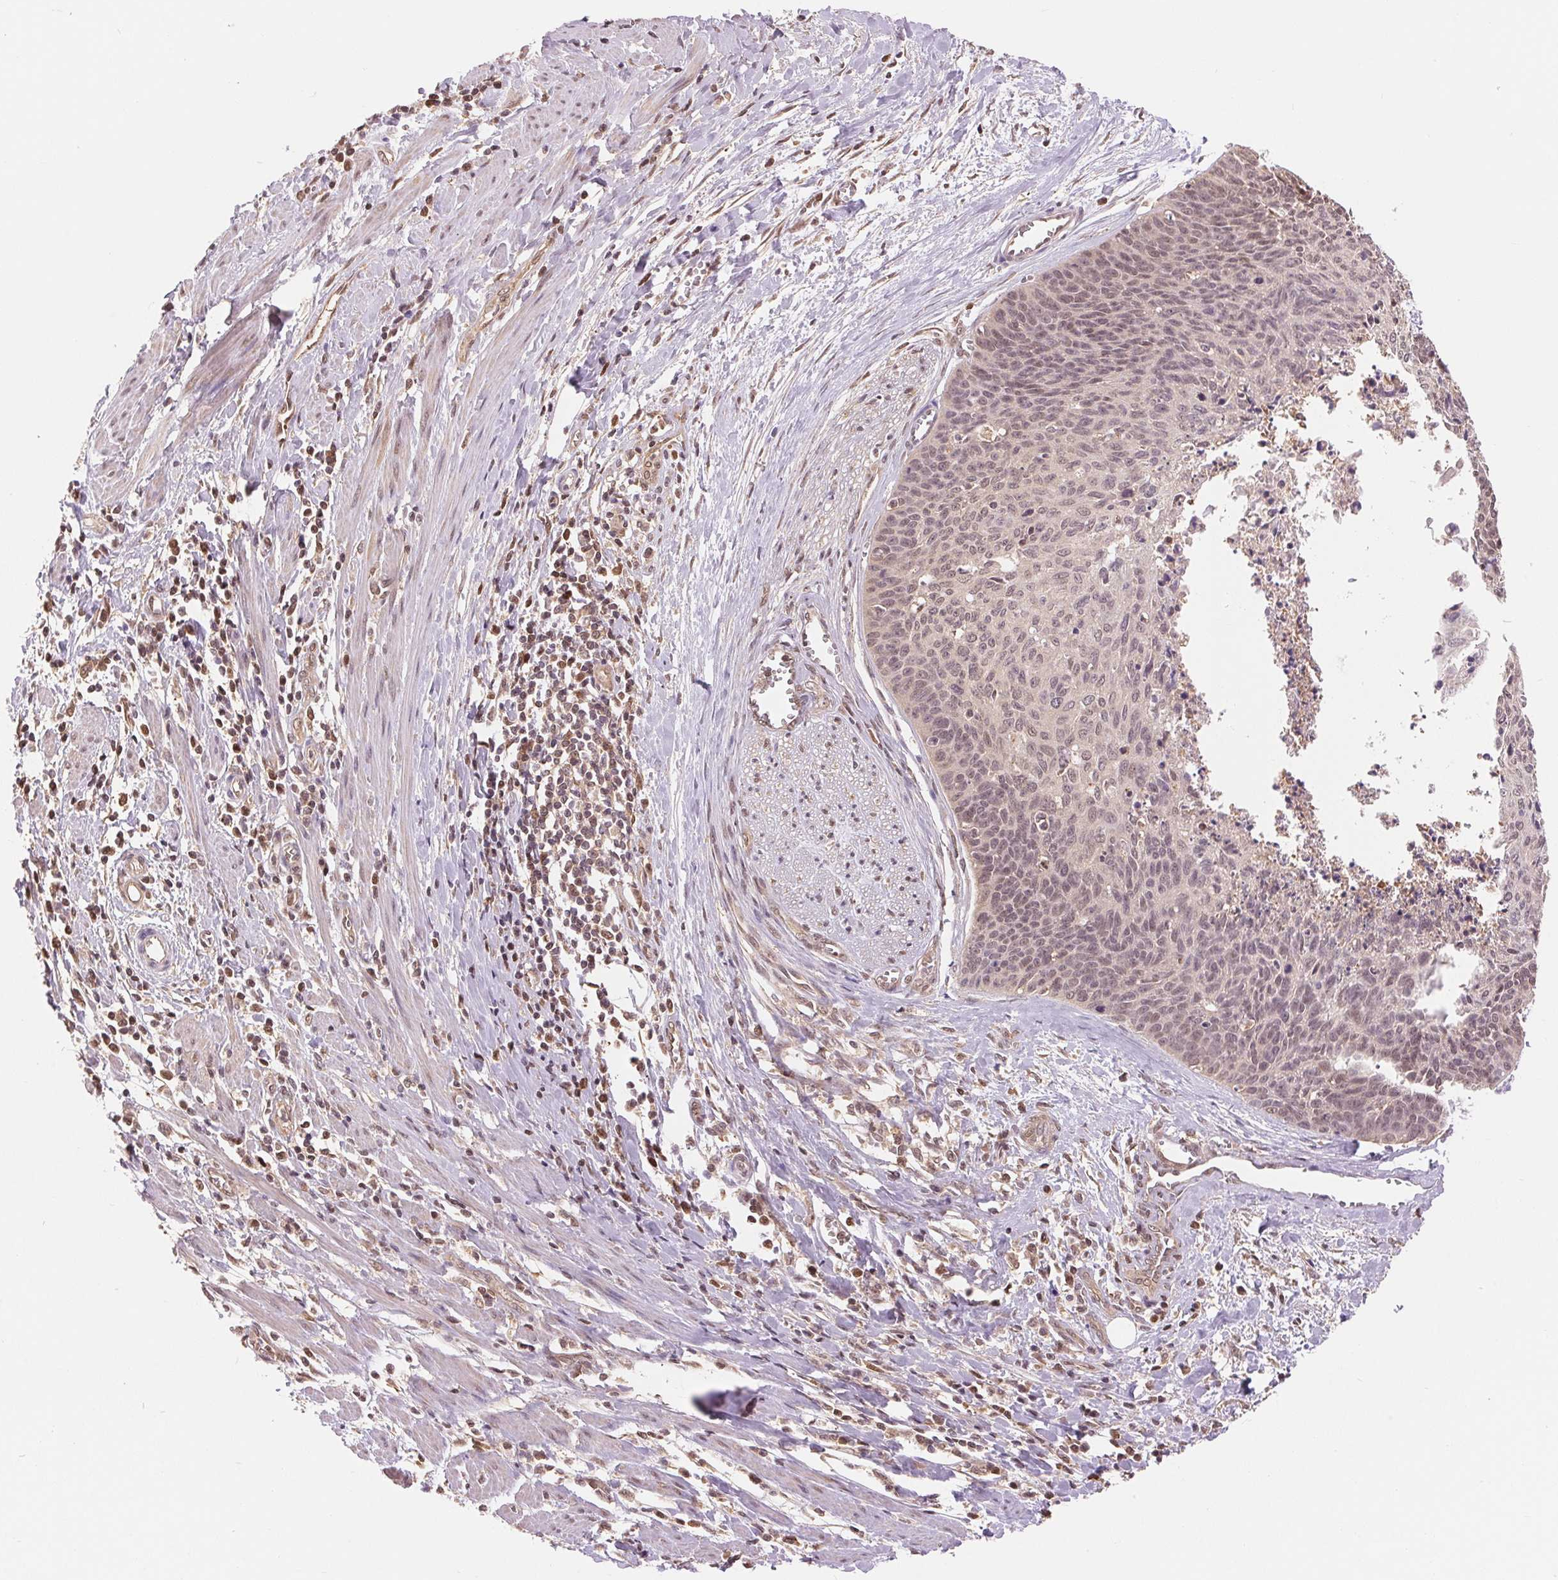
{"staining": {"intensity": "weak", "quantity": ">75%", "location": "nuclear"}, "tissue": "cervical cancer", "cell_type": "Tumor cells", "image_type": "cancer", "snomed": [{"axis": "morphology", "description": "Squamous cell carcinoma, NOS"}, {"axis": "topography", "description": "Cervix"}], "caption": "Protein staining displays weak nuclear expression in approximately >75% of tumor cells in cervical squamous cell carcinoma. Nuclei are stained in blue.", "gene": "TMEM273", "patient": {"sex": "female", "age": 55}}